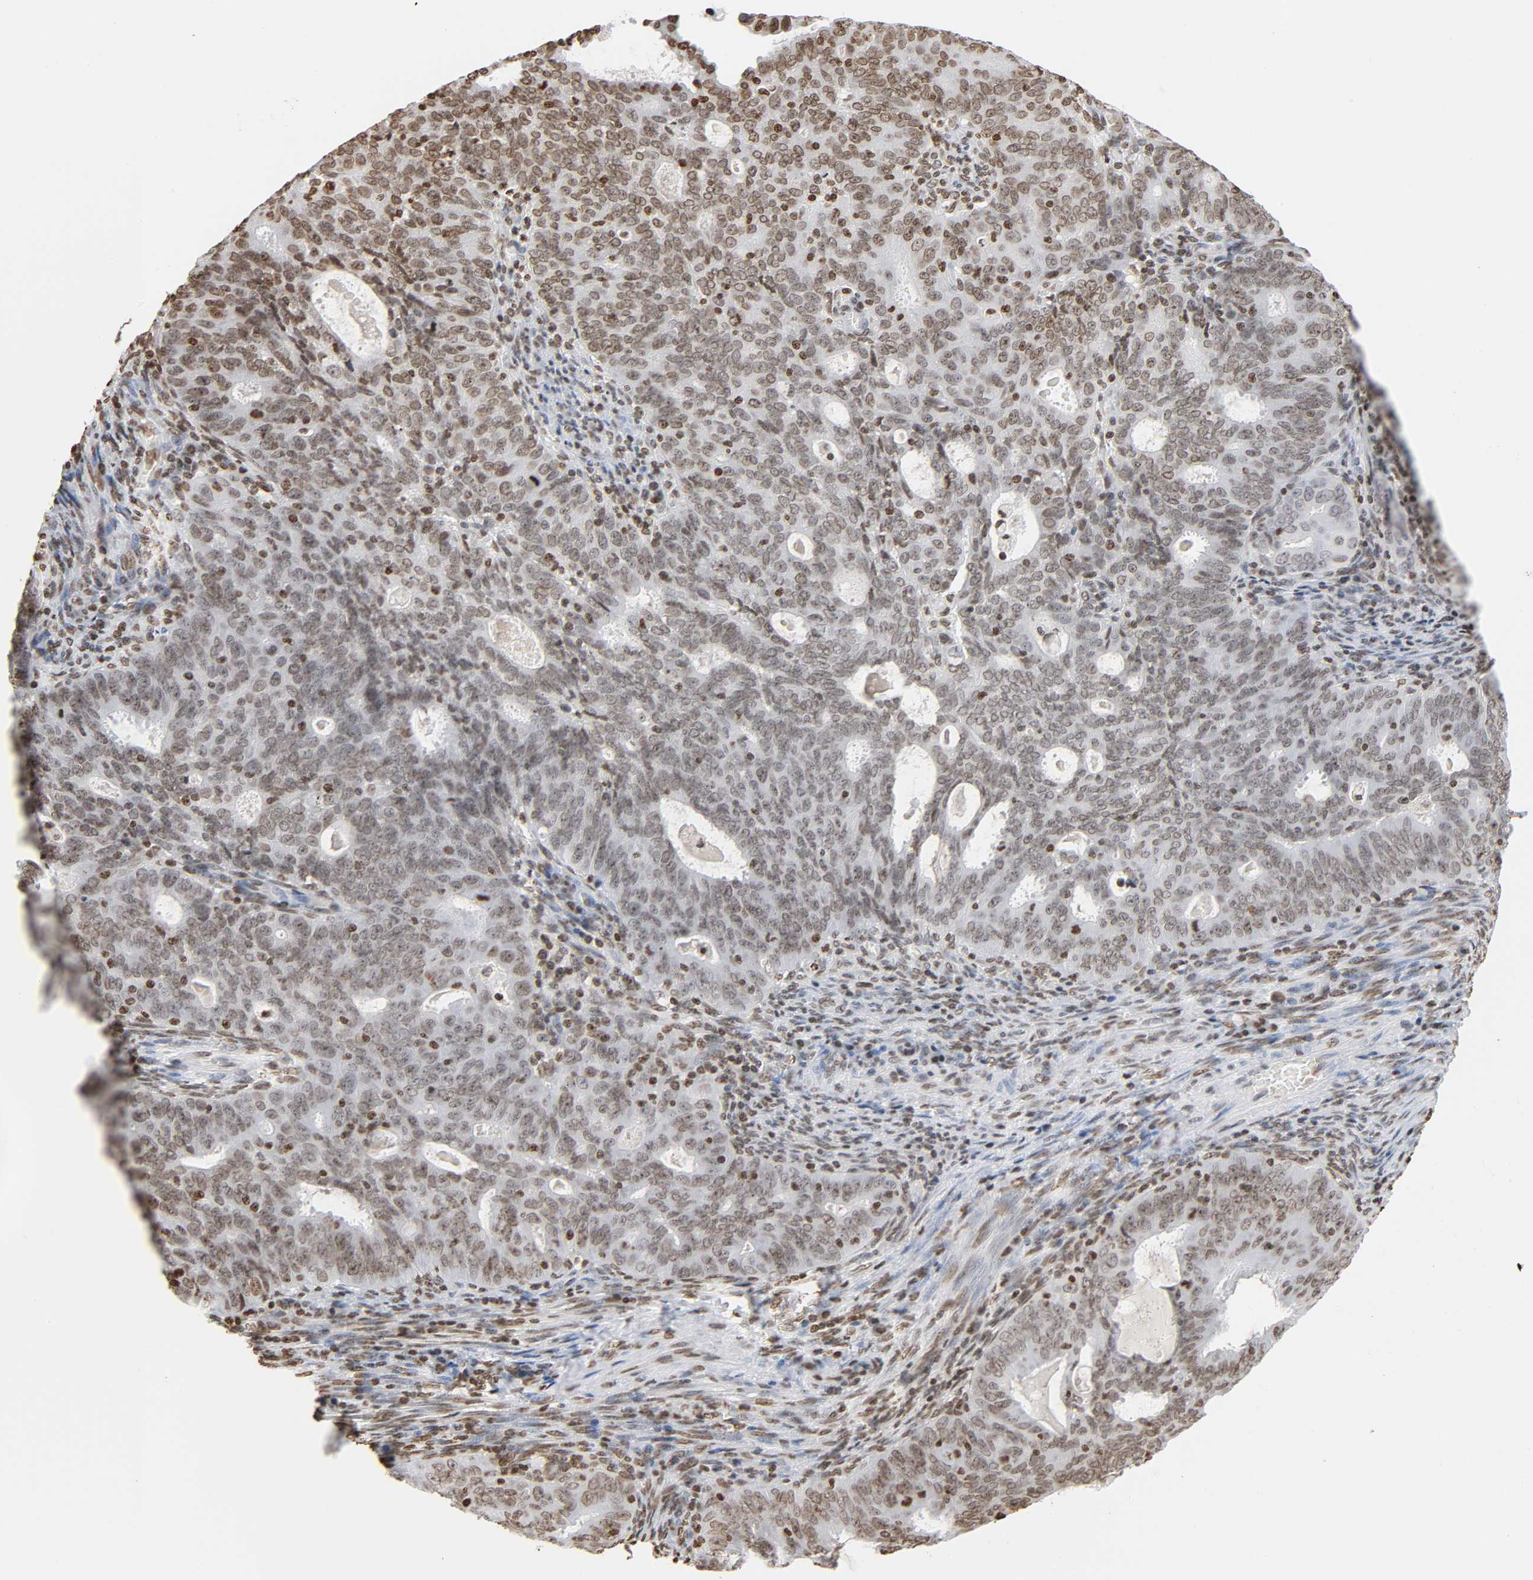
{"staining": {"intensity": "moderate", "quantity": ">75%", "location": "nuclear"}, "tissue": "cervical cancer", "cell_type": "Tumor cells", "image_type": "cancer", "snomed": [{"axis": "morphology", "description": "Adenocarcinoma, NOS"}, {"axis": "topography", "description": "Cervix"}], "caption": "A high-resolution histopathology image shows immunohistochemistry staining of cervical adenocarcinoma, which displays moderate nuclear expression in about >75% of tumor cells. (brown staining indicates protein expression, while blue staining denotes nuclei).", "gene": "HOXA6", "patient": {"sex": "female", "age": 44}}